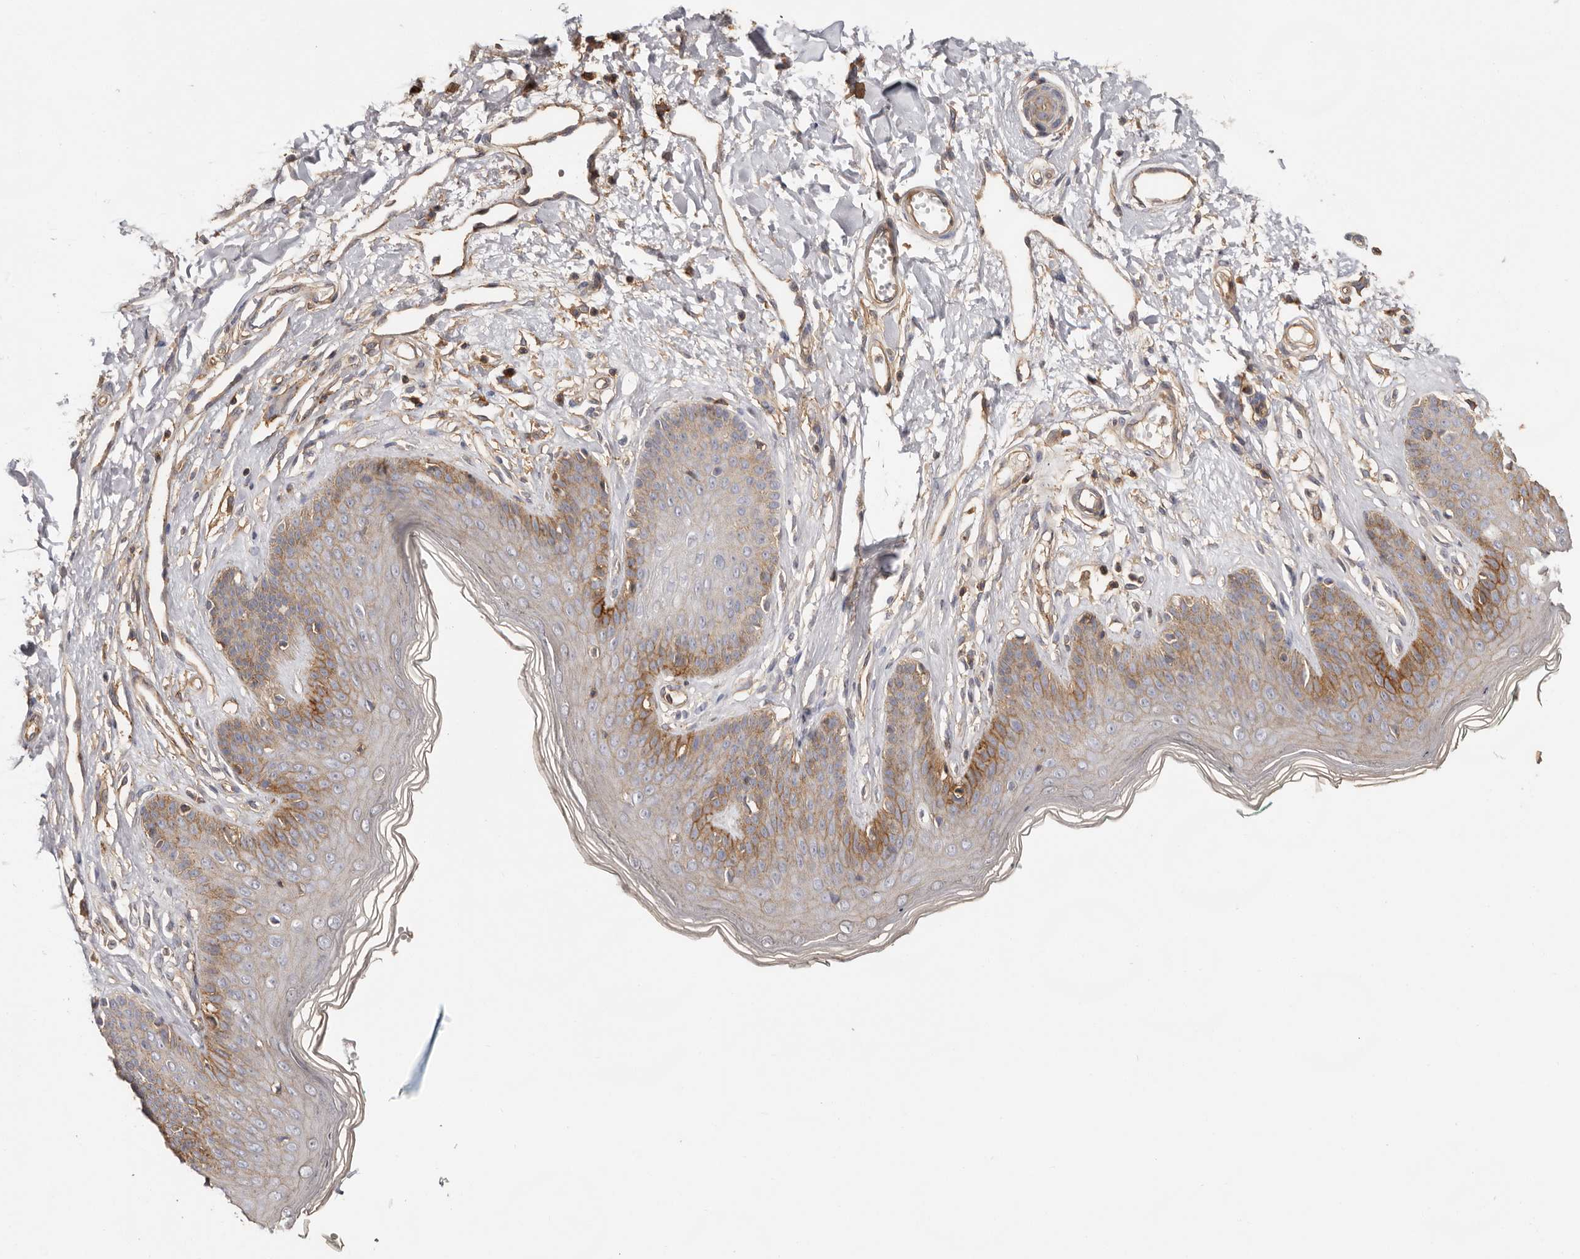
{"staining": {"intensity": "moderate", "quantity": "<25%", "location": "cytoplasmic/membranous"}, "tissue": "skin", "cell_type": "Epidermal cells", "image_type": "normal", "snomed": [{"axis": "morphology", "description": "Normal tissue, NOS"}, {"axis": "morphology", "description": "Squamous cell carcinoma, NOS"}, {"axis": "topography", "description": "Vulva"}], "caption": "High-power microscopy captured an immunohistochemistry (IHC) photomicrograph of normal skin, revealing moderate cytoplasmic/membranous staining in approximately <25% of epidermal cells.", "gene": "MMACHC", "patient": {"sex": "female", "age": 85}}